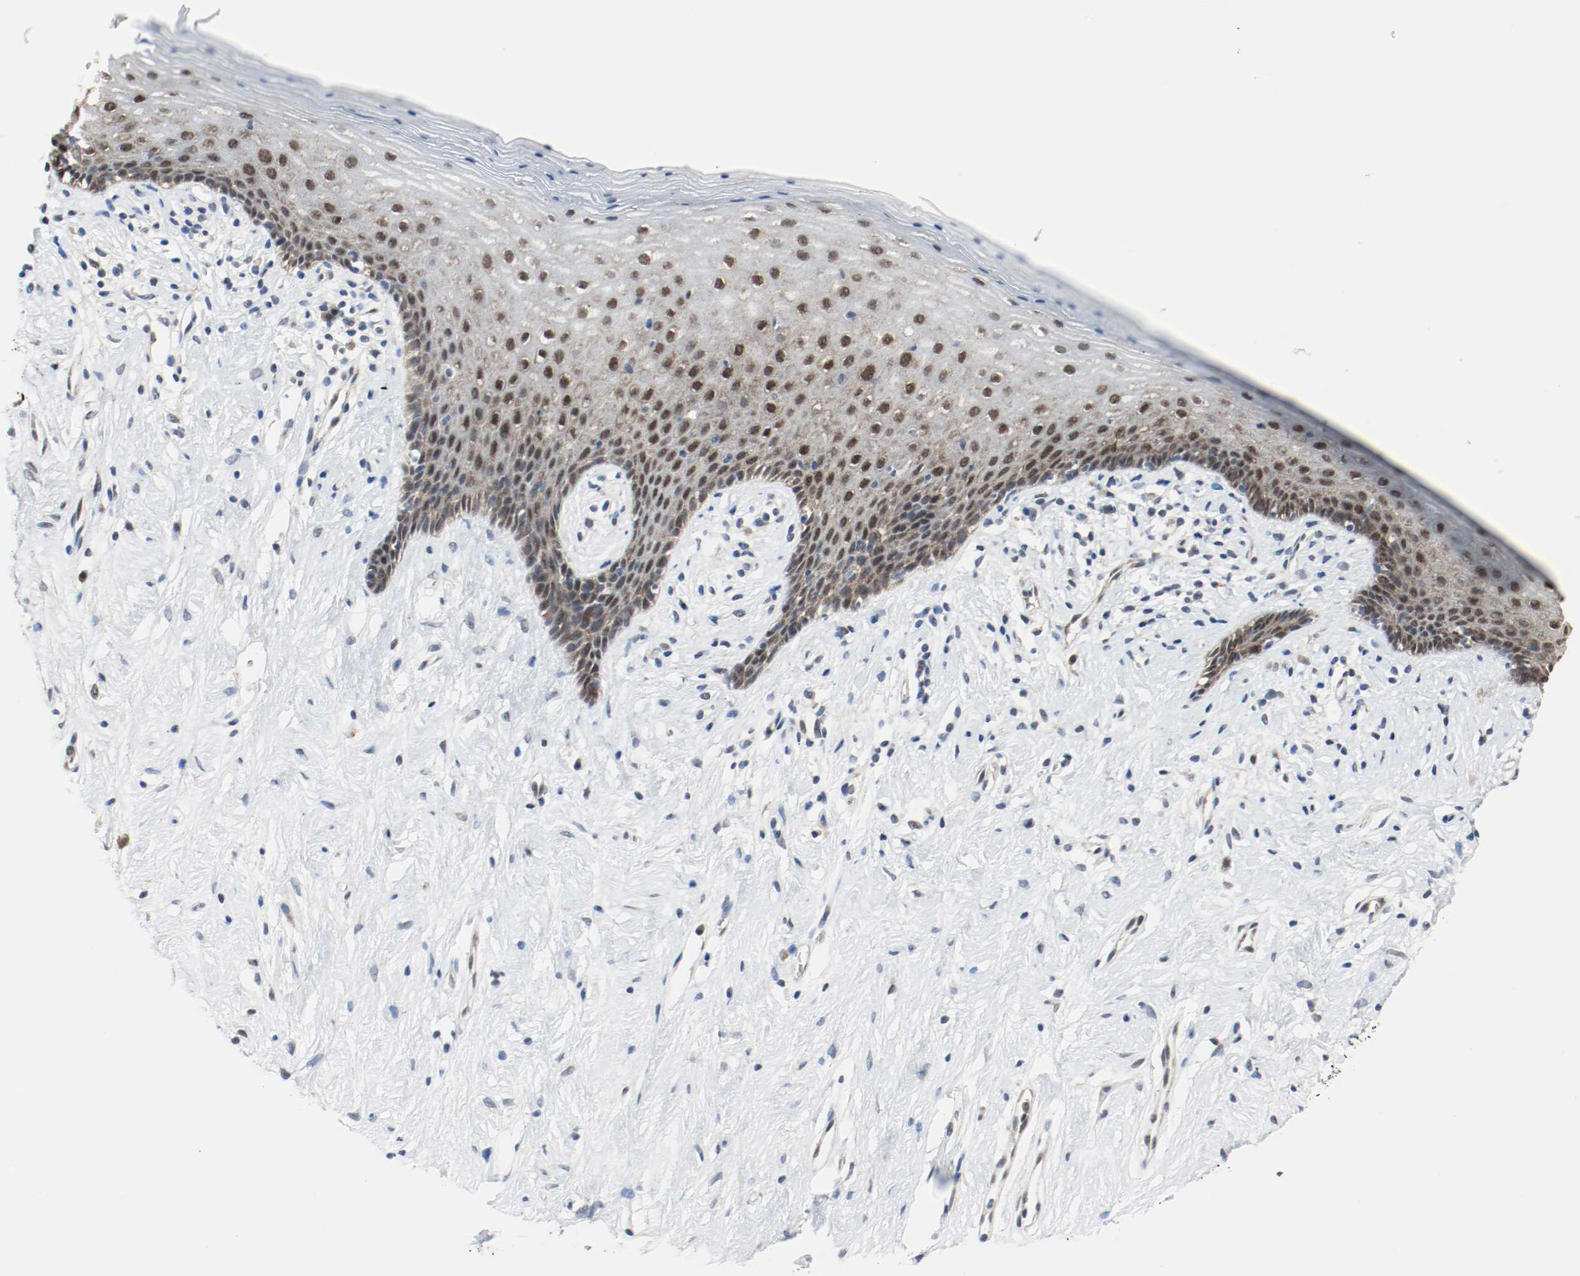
{"staining": {"intensity": "strong", "quantity": "25%-75%", "location": "nuclear"}, "tissue": "vagina", "cell_type": "Squamous epithelial cells", "image_type": "normal", "snomed": [{"axis": "morphology", "description": "Normal tissue, NOS"}, {"axis": "topography", "description": "Vagina"}], "caption": "DAB immunohistochemical staining of unremarkable human vagina reveals strong nuclear protein expression in approximately 25%-75% of squamous epithelial cells. The staining was performed using DAB to visualize the protein expression in brown, while the nuclei were stained in blue with hematoxylin (Magnification: 20x).", "gene": "PPME1", "patient": {"sex": "female", "age": 44}}